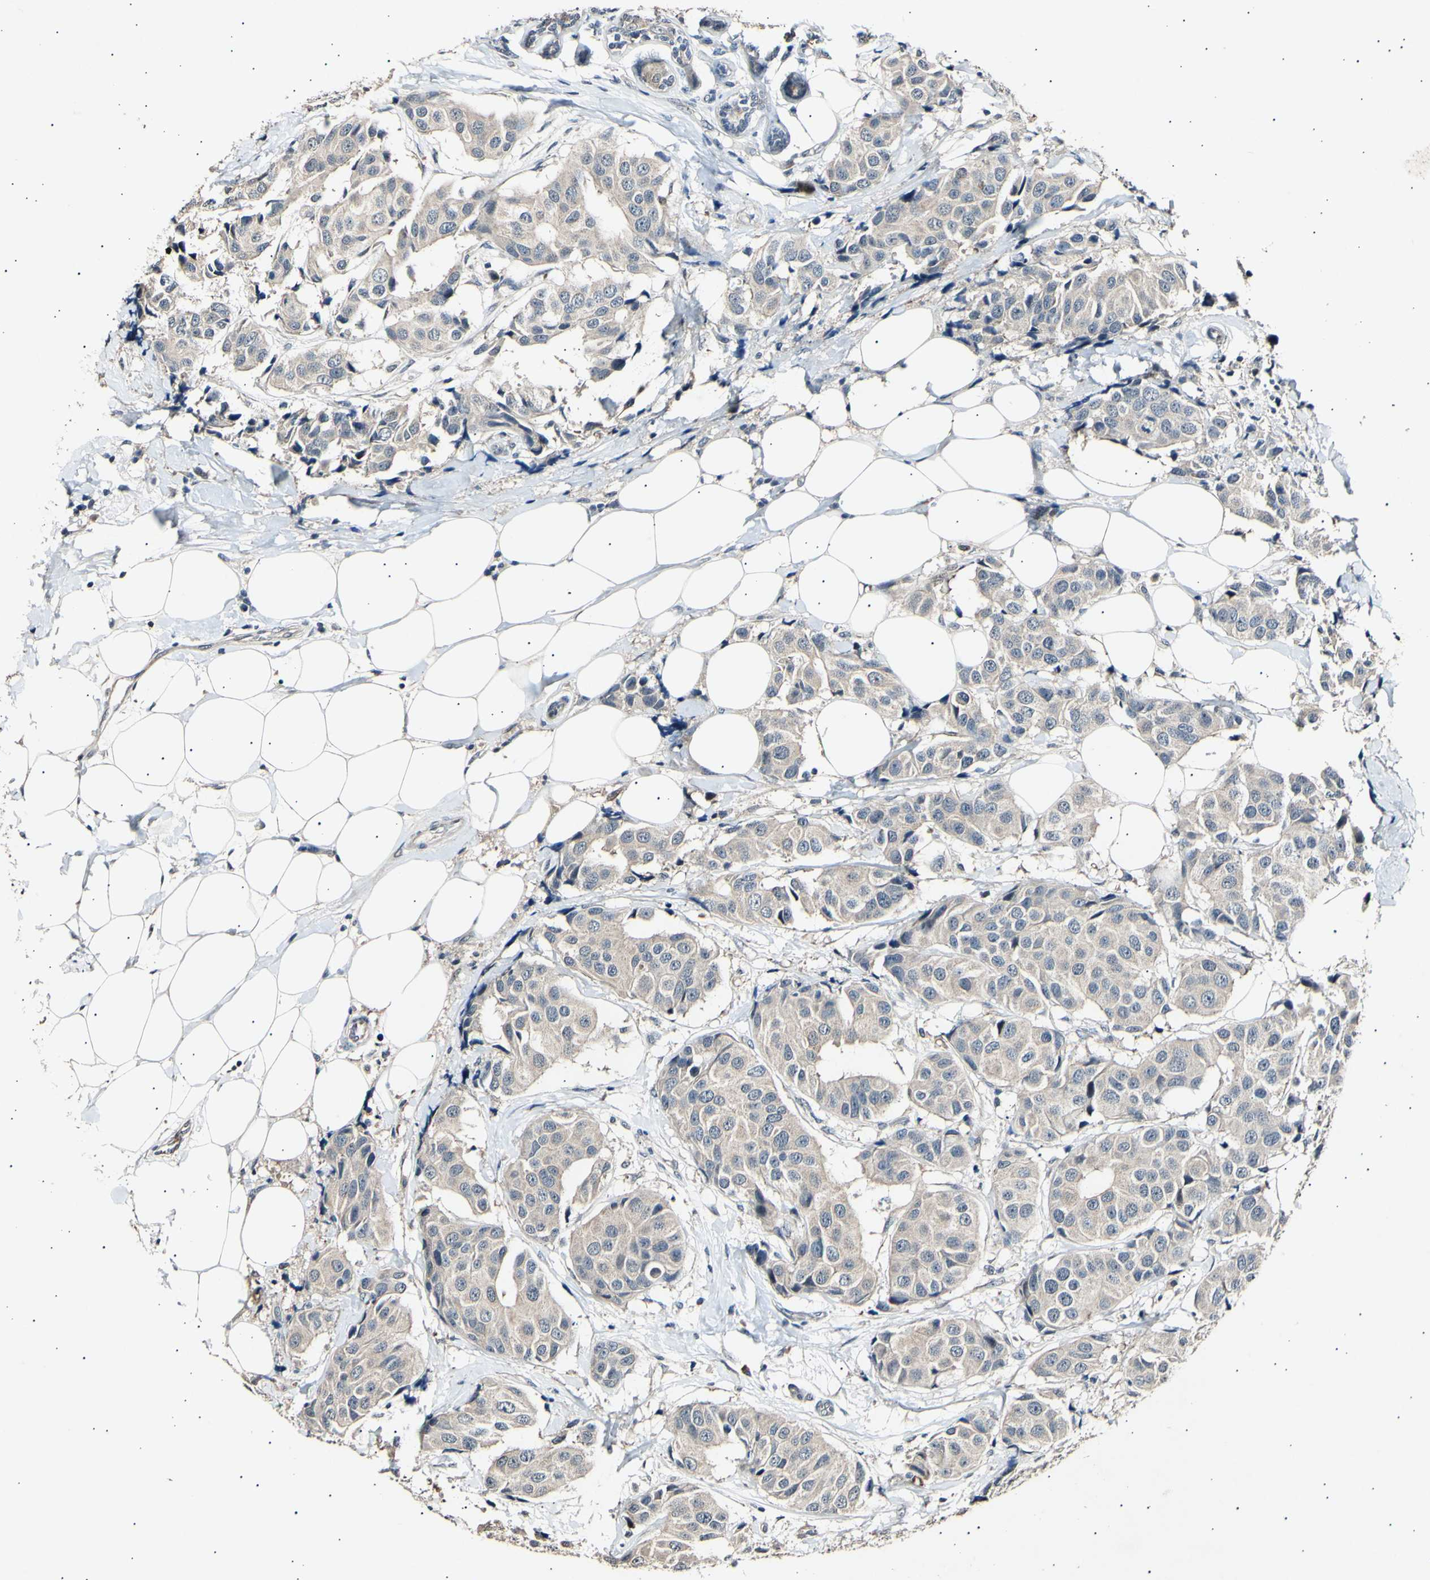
{"staining": {"intensity": "weak", "quantity": ">75%", "location": "cytoplasmic/membranous"}, "tissue": "breast cancer", "cell_type": "Tumor cells", "image_type": "cancer", "snomed": [{"axis": "morphology", "description": "Normal tissue, NOS"}, {"axis": "morphology", "description": "Duct carcinoma"}, {"axis": "topography", "description": "Breast"}], "caption": "Breast cancer (intraductal carcinoma) stained with immunohistochemistry (IHC) demonstrates weak cytoplasmic/membranous expression in approximately >75% of tumor cells.", "gene": "ADCY3", "patient": {"sex": "female", "age": 39}}